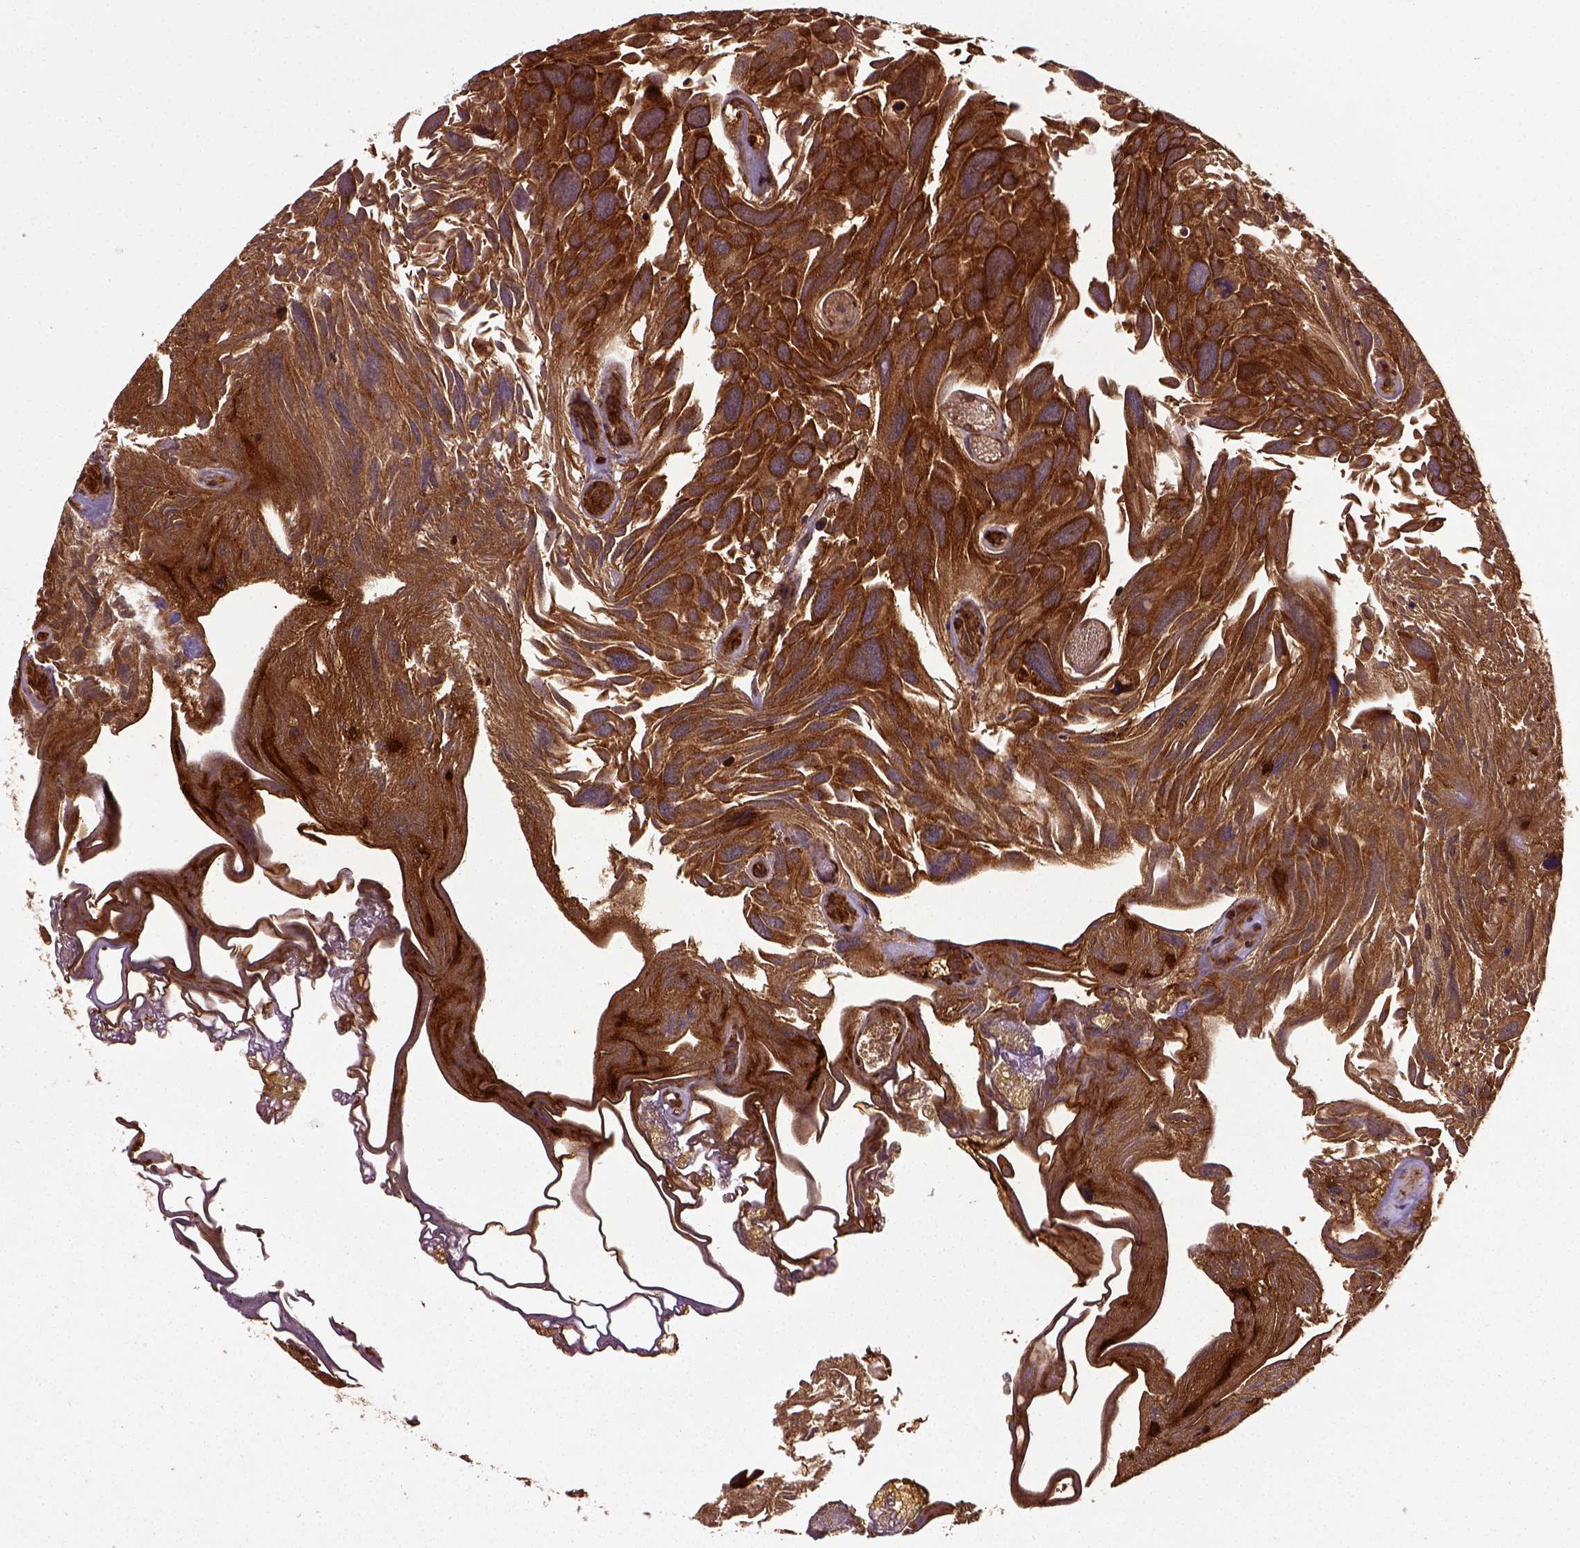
{"staining": {"intensity": "strong", "quantity": ">75%", "location": "cytoplasmic/membranous"}, "tissue": "urothelial cancer", "cell_type": "Tumor cells", "image_type": "cancer", "snomed": [{"axis": "morphology", "description": "Urothelial carcinoma, Low grade"}, {"axis": "topography", "description": "Urinary bladder"}], "caption": "An immunohistochemistry (IHC) histopathology image of tumor tissue is shown. Protein staining in brown labels strong cytoplasmic/membranous positivity in urothelial cancer within tumor cells. The protein is stained brown, and the nuclei are stained in blue (DAB IHC with brightfield microscopy, high magnification).", "gene": "CAPRIN1", "patient": {"sex": "female", "age": 69}}